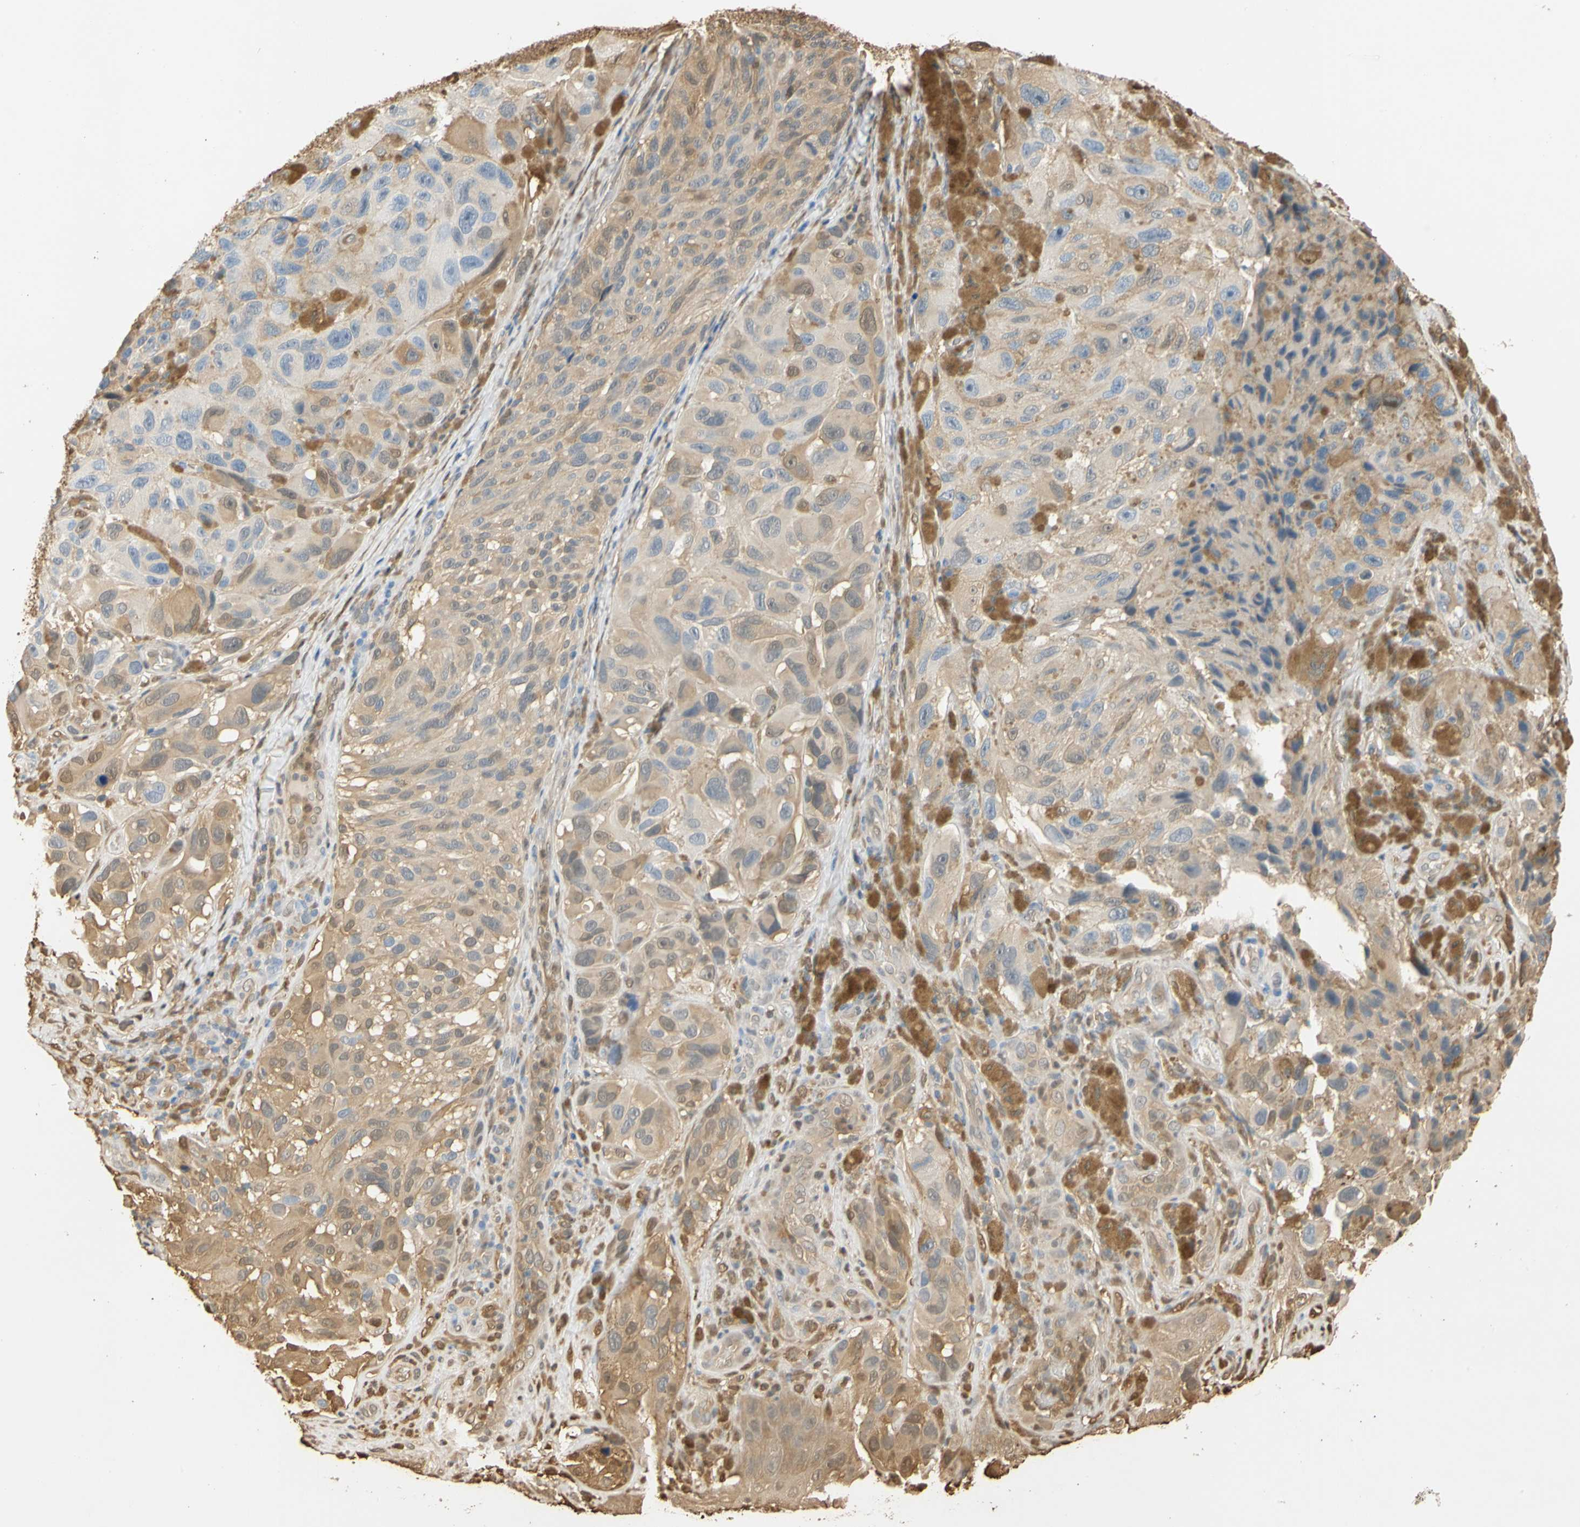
{"staining": {"intensity": "moderate", "quantity": "25%-75%", "location": "cytoplasmic/membranous"}, "tissue": "melanoma", "cell_type": "Tumor cells", "image_type": "cancer", "snomed": [{"axis": "morphology", "description": "Malignant melanoma, NOS"}, {"axis": "topography", "description": "Skin"}], "caption": "Protein positivity by immunohistochemistry exhibits moderate cytoplasmic/membranous expression in about 25%-75% of tumor cells in malignant melanoma.", "gene": "S100A6", "patient": {"sex": "female", "age": 73}}